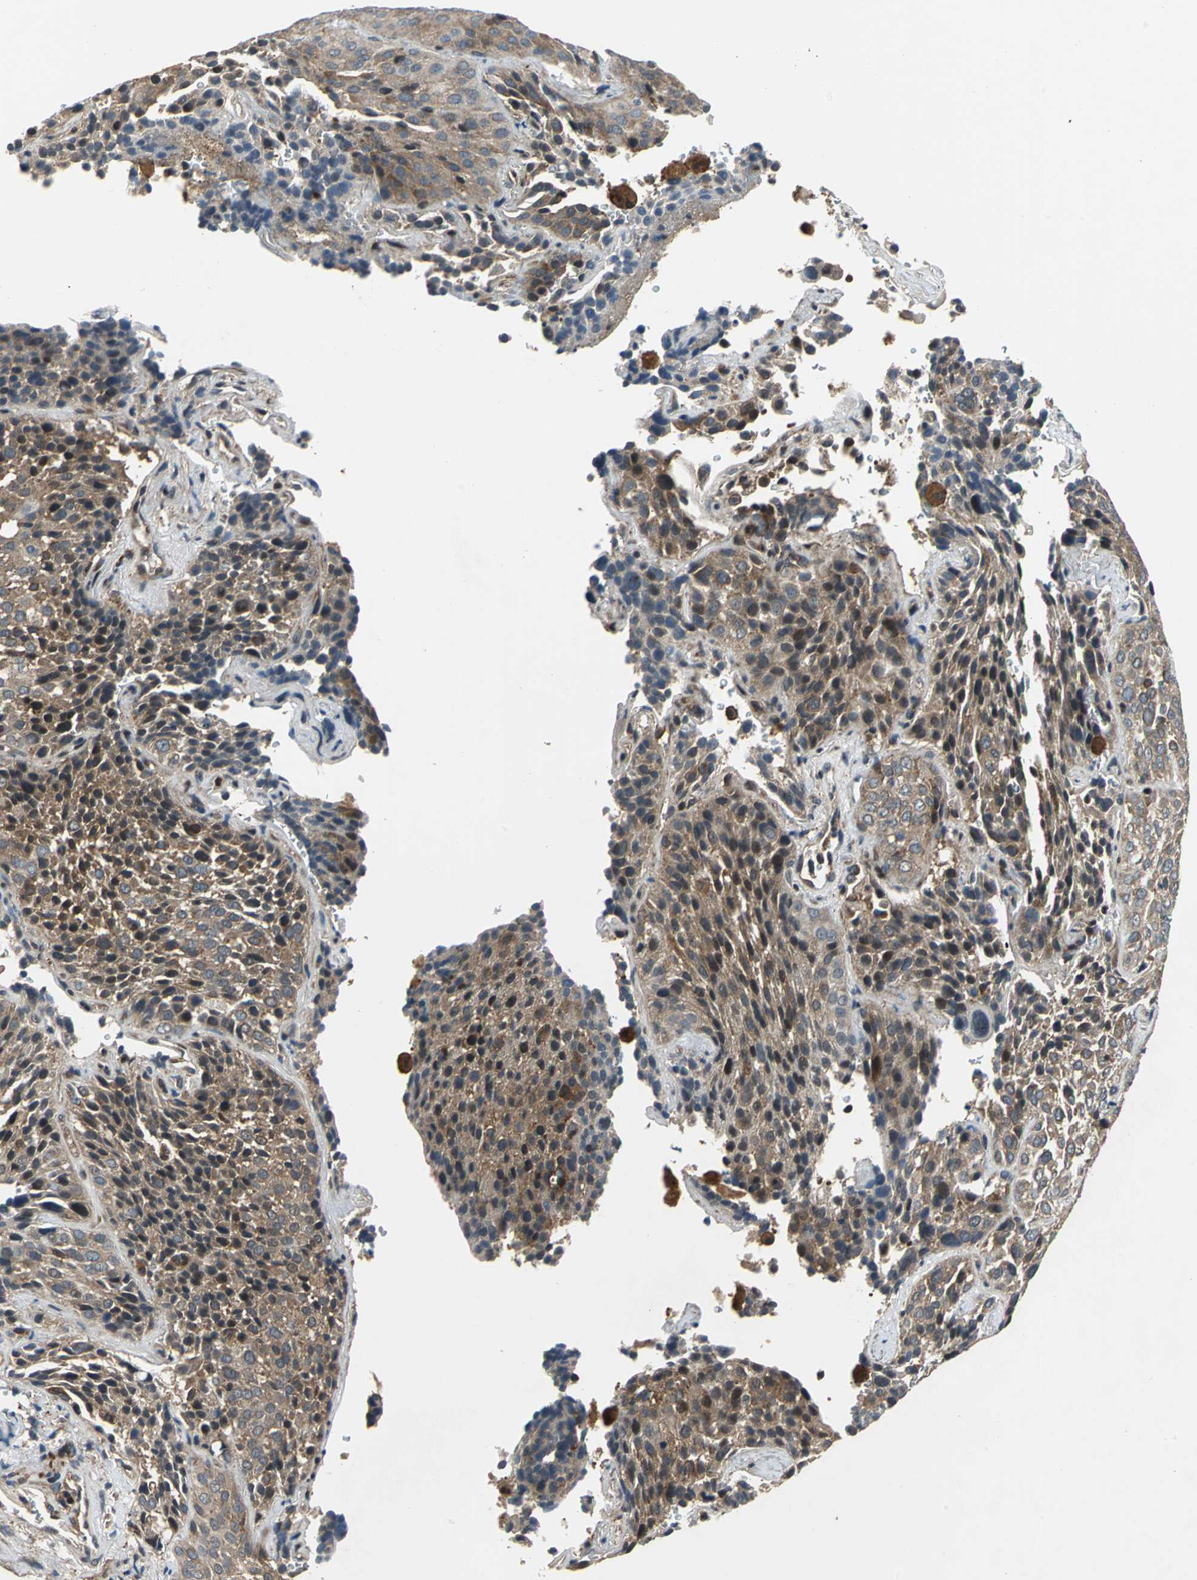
{"staining": {"intensity": "moderate", "quantity": ">75%", "location": "cytoplasmic/membranous"}, "tissue": "lung cancer", "cell_type": "Tumor cells", "image_type": "cancer", "snomed": [{"axis": "morphology", "description": "Squamous cell carcinoma, NOS"}, {"axis": "topography", "description": "Lung"}], "caption": "Lung squamous cell carcinoma stained with DAB (3,3'-diaminobenzidine) immunohistochemistry (IHC) exhibits medium levels of moderate cytoplasmic/membranous staining in about >75% of tumor cells.", "gene": "EIF2B2", "patient": {"sex": "male", "age": 54}}